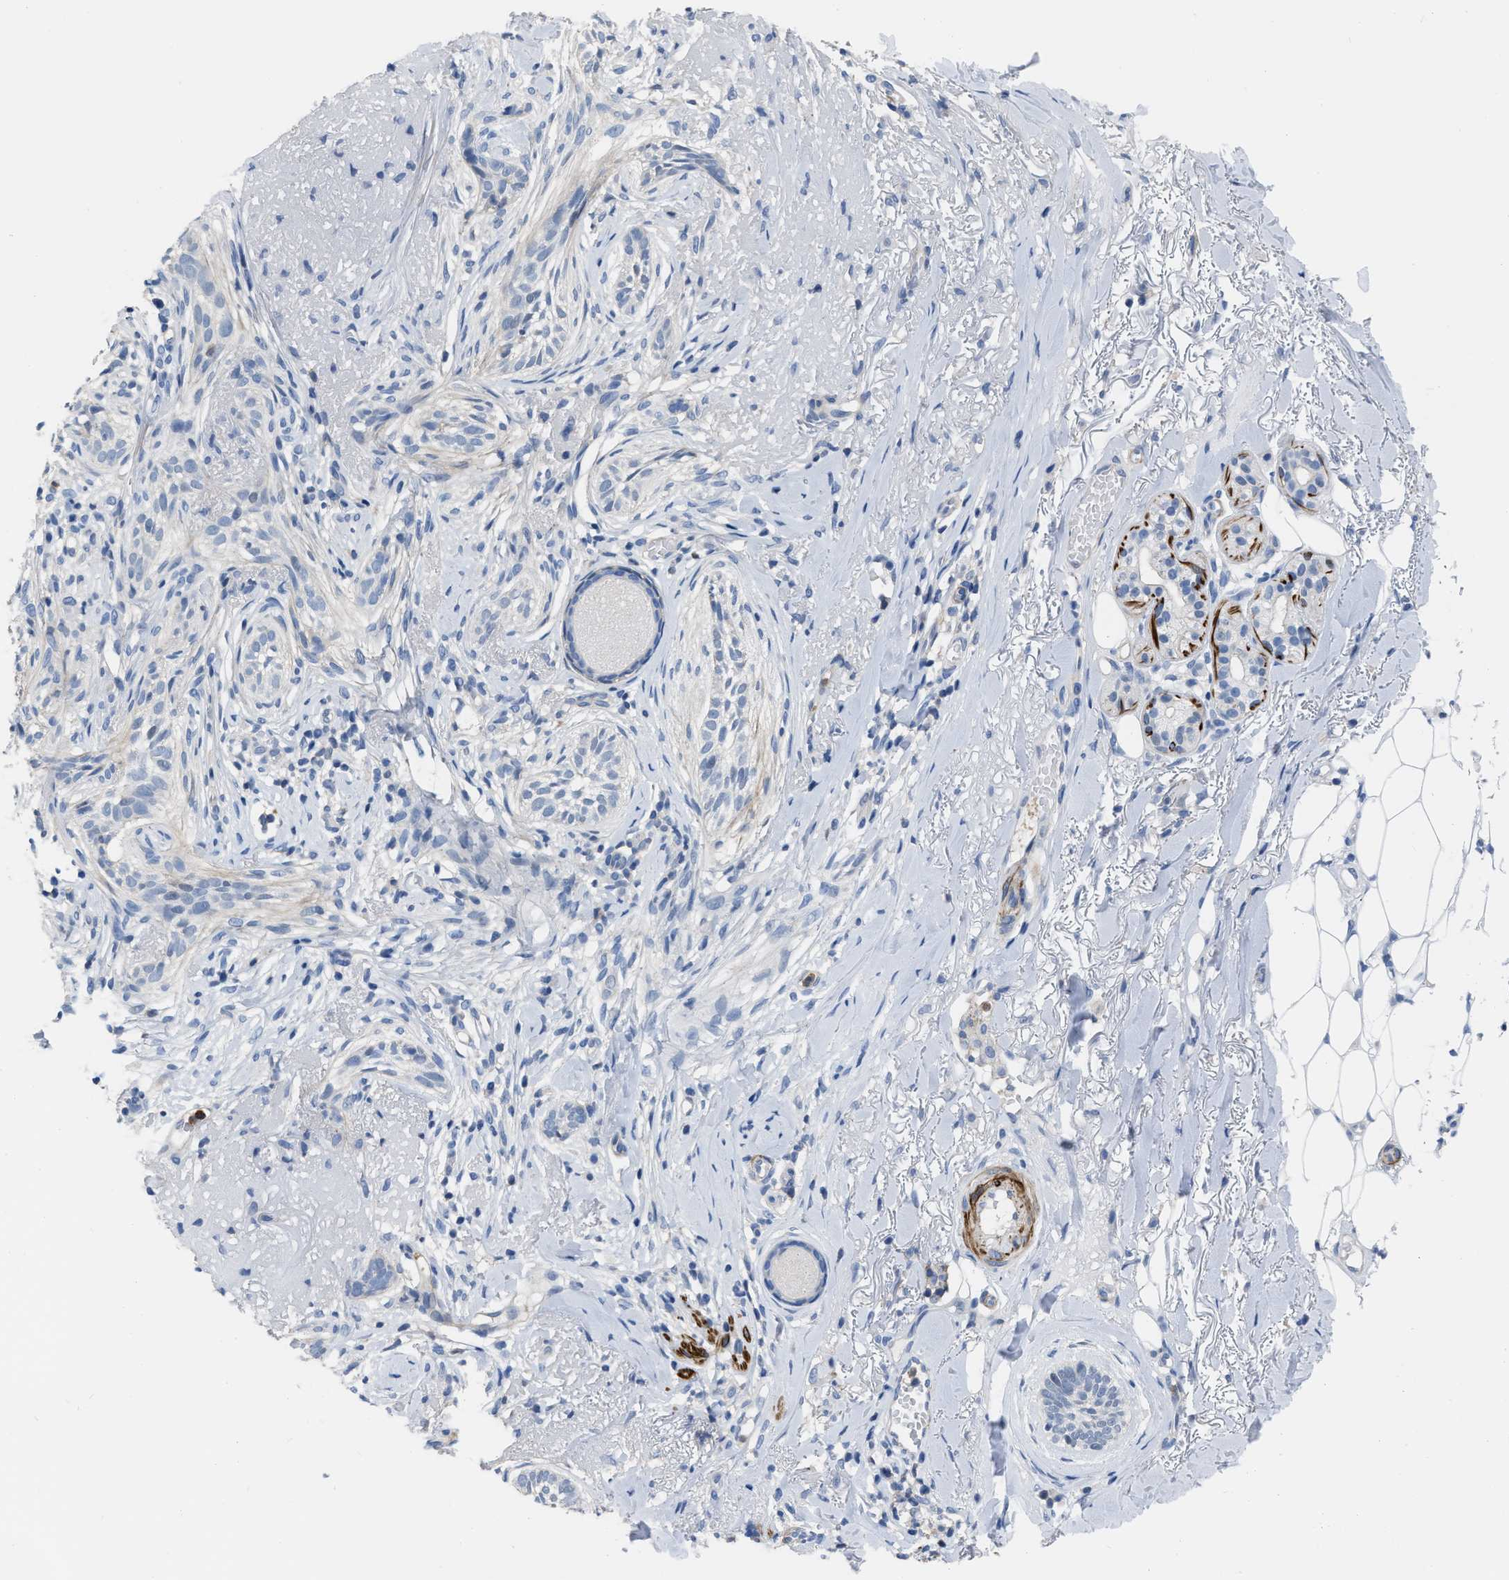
{"staining": {"intensity": "negative", "quantity": "none", "location": "none"}, "tissue": "skin cancer", "cell_type": "Tumor cells", "image_type": "cancer", "snomed": [{"axis": "morphology", "description": "Basal cell carcinoma"}, {"axis": "topography", "description": "Skin"}], "caption": "A micrograph of human skin basal cell carcinoma is negative for staining in tumor cells.", "gene": "PRMT2", "patient": {"sex": "female", "age": 88}}